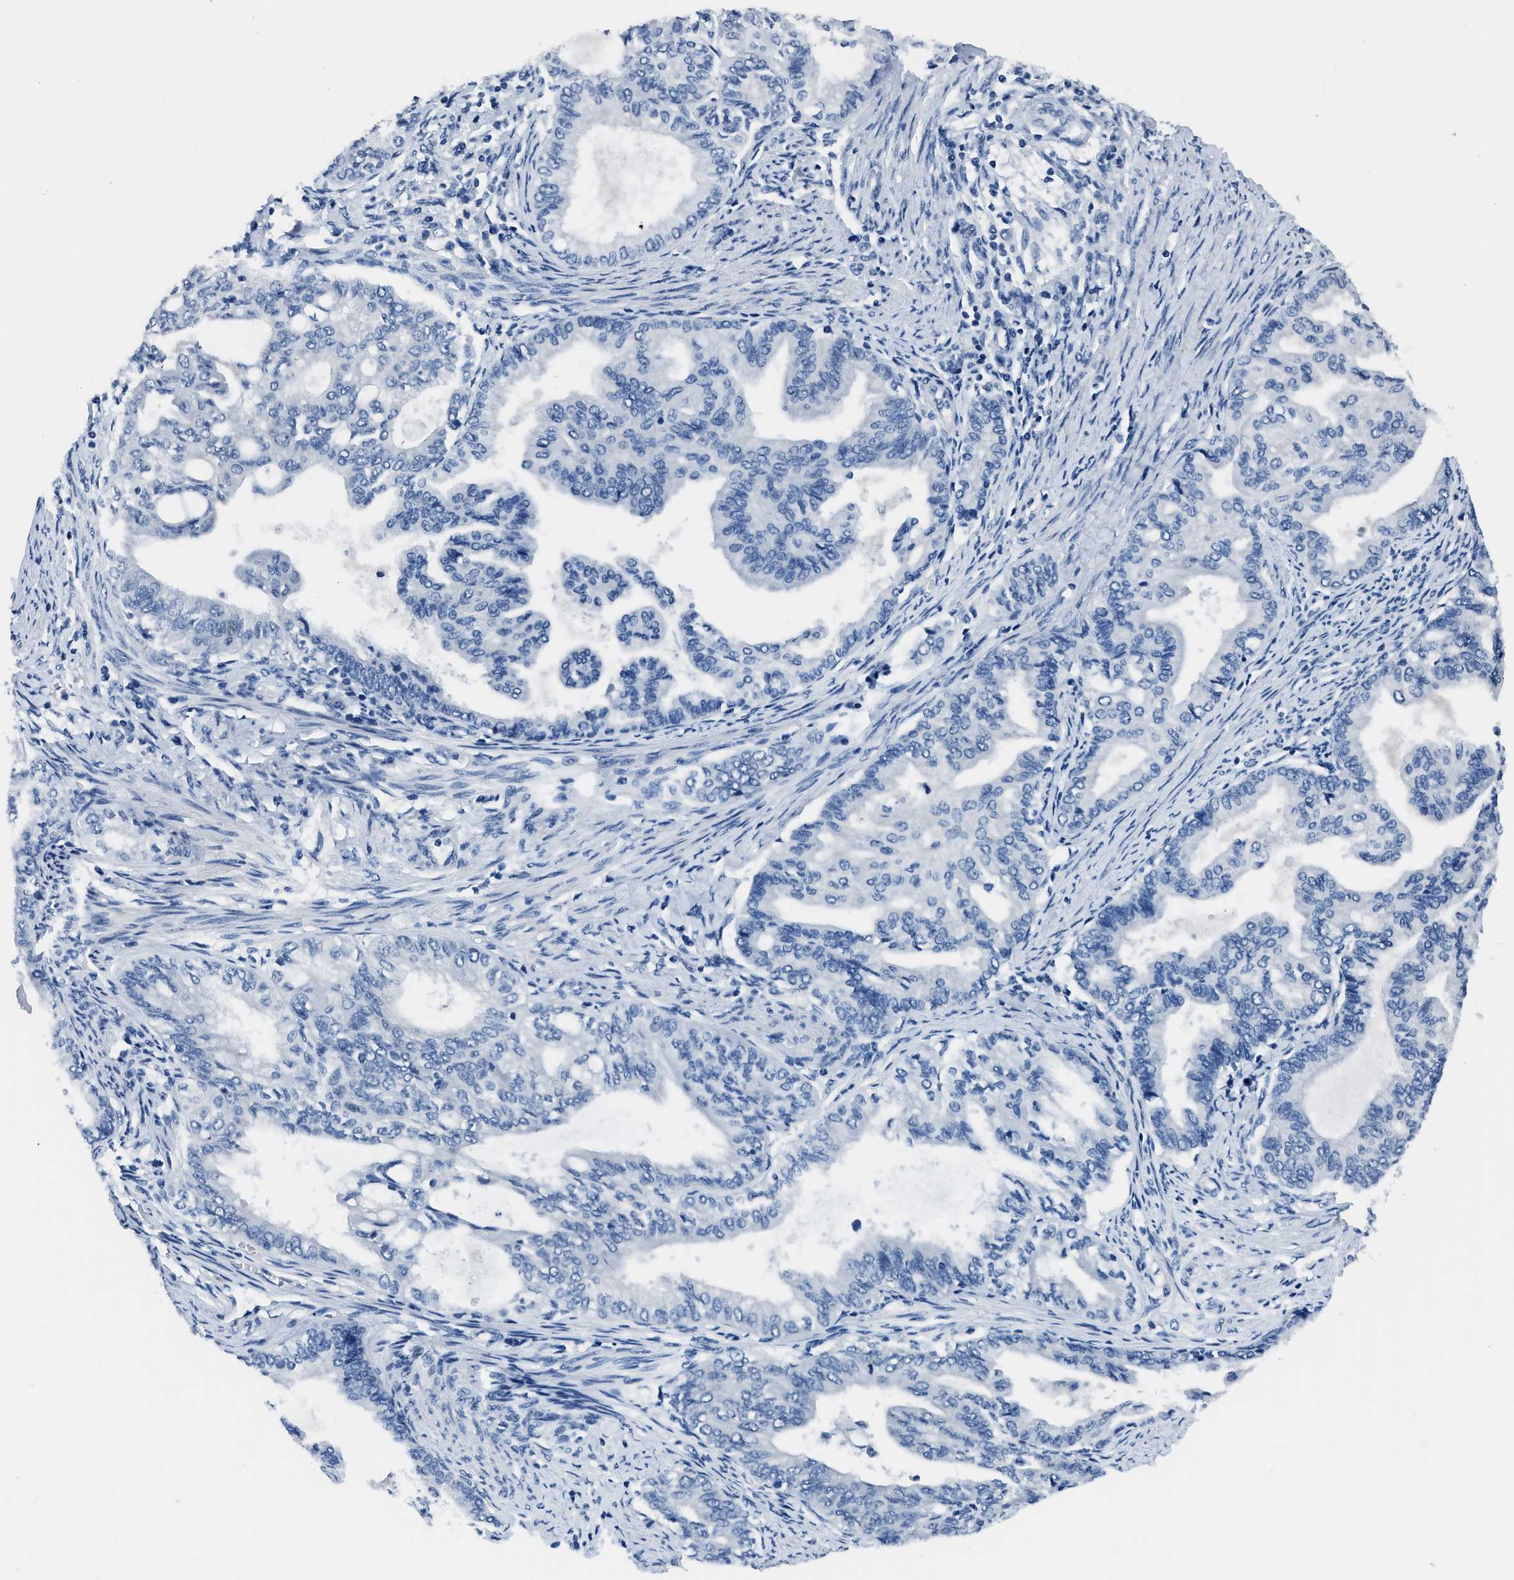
{"staining": {"intensity": "negative", "quantity": "none", "location": "none"}, "tissue": "endometrial cancer", "cell_type": "Tumor cells", "image_type": "cancer", "snomed": [{"axis": "morphology", "description": "Adenocarcinoma, NOS"}, {"axis": "topography", "description": "Endometrium"}], "caption": "Tumor cells show no significant protein expression in endometrial adenocarcinoma.", "gene": "GJA3", "patient": {"sex": "female", "age": 86}}